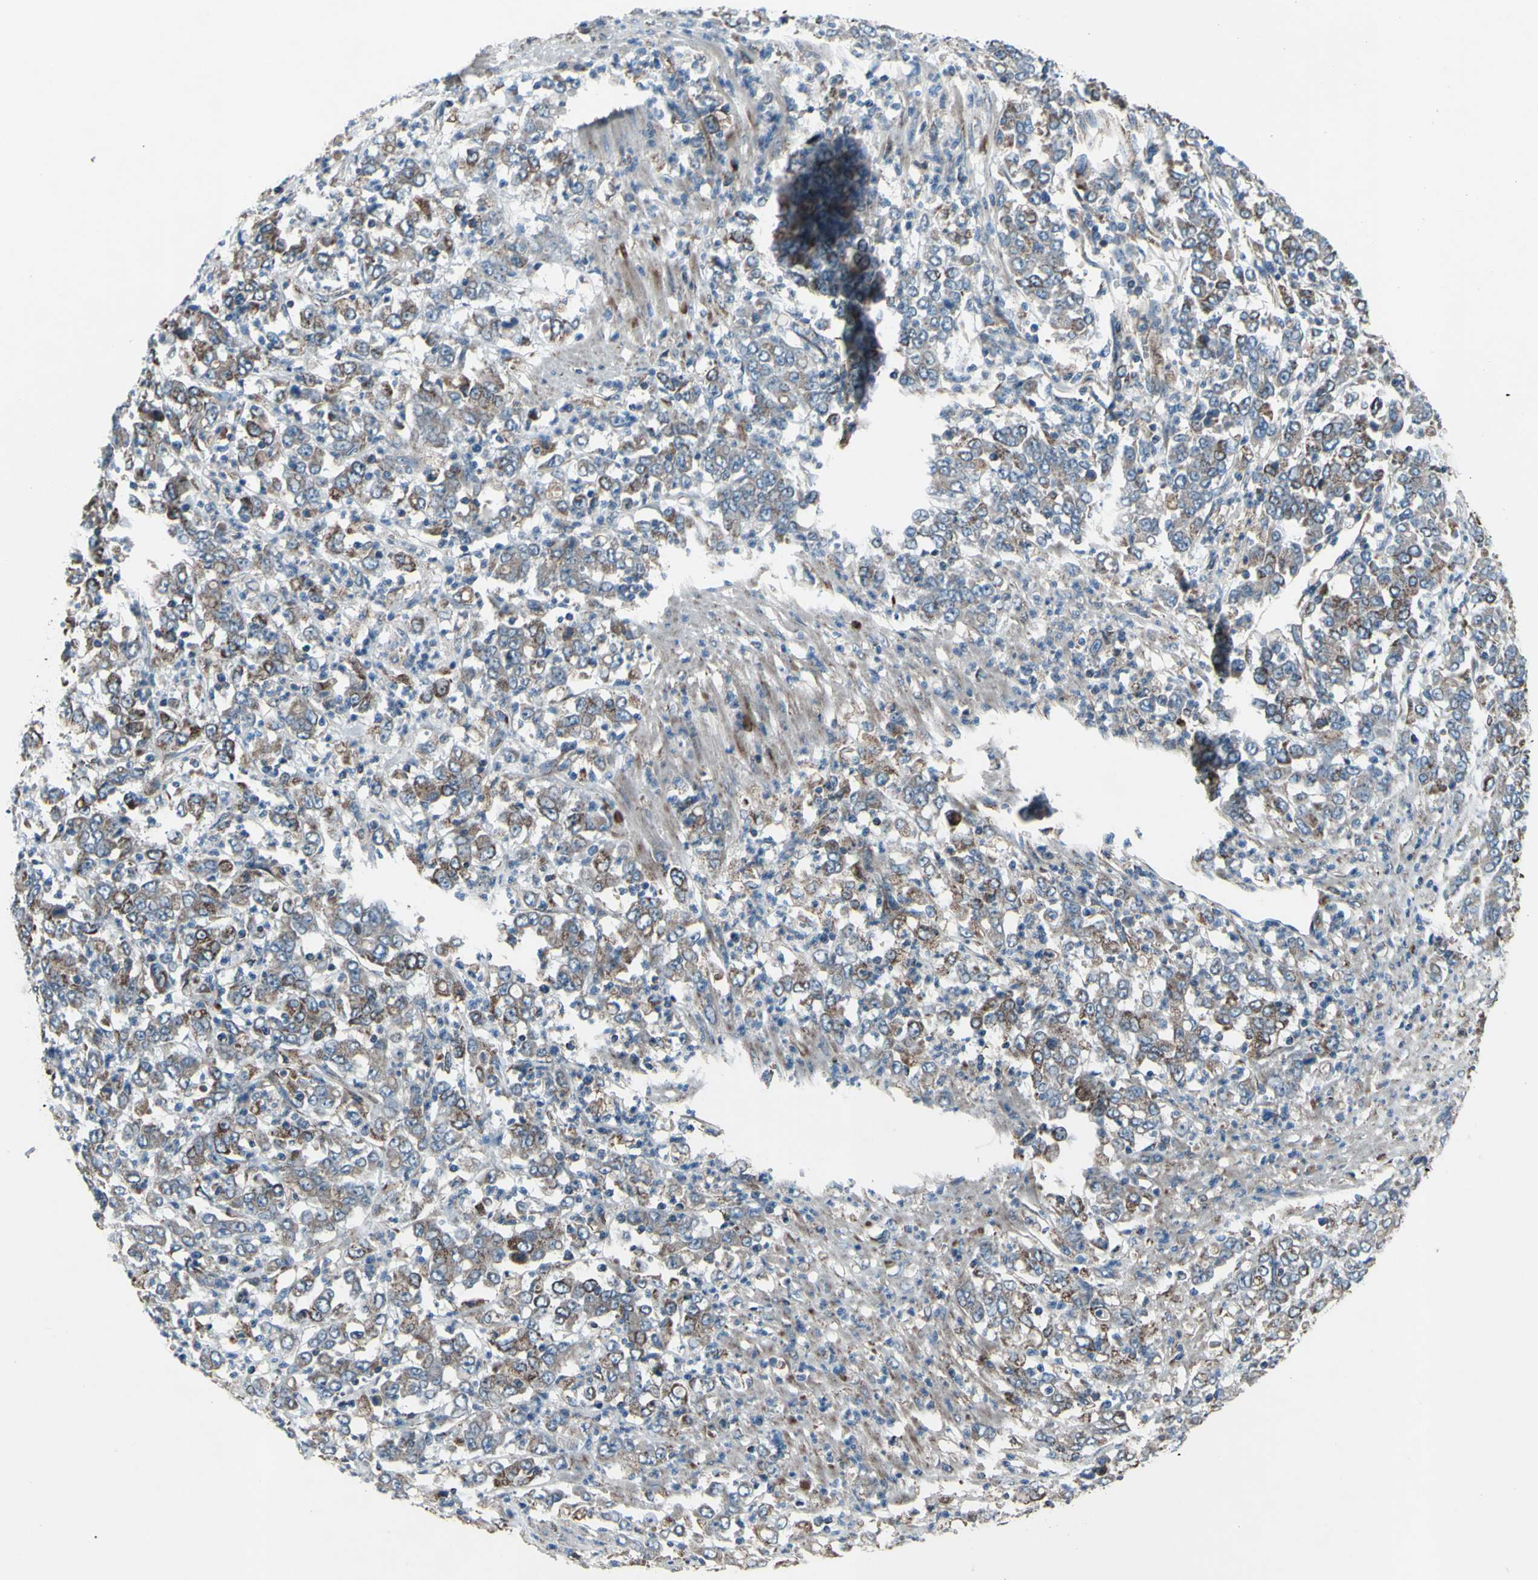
{"staining": {"intensity": "moderate", "quantity": "<25%", "location": "cytoplasmic/membranous"}, "tissue": "stomach cancer", "cell_type": "Tumor cells", "image_type": "cancer", "snomed": [{"axis": "morphology", "description": "Adenocarcinoma, NOS"}, {"axis": "topography", "description": "Stomach, lower"}], "caption": "Stomach cancer (adenocarcinoma) was stained to show a protein in brown. There is low levels of moderate cytoplasmic/membranous positivity in approximately <25% of tumor cells.", "gene": "EMC7", "patient": {"sex": "female", "age": 71}}